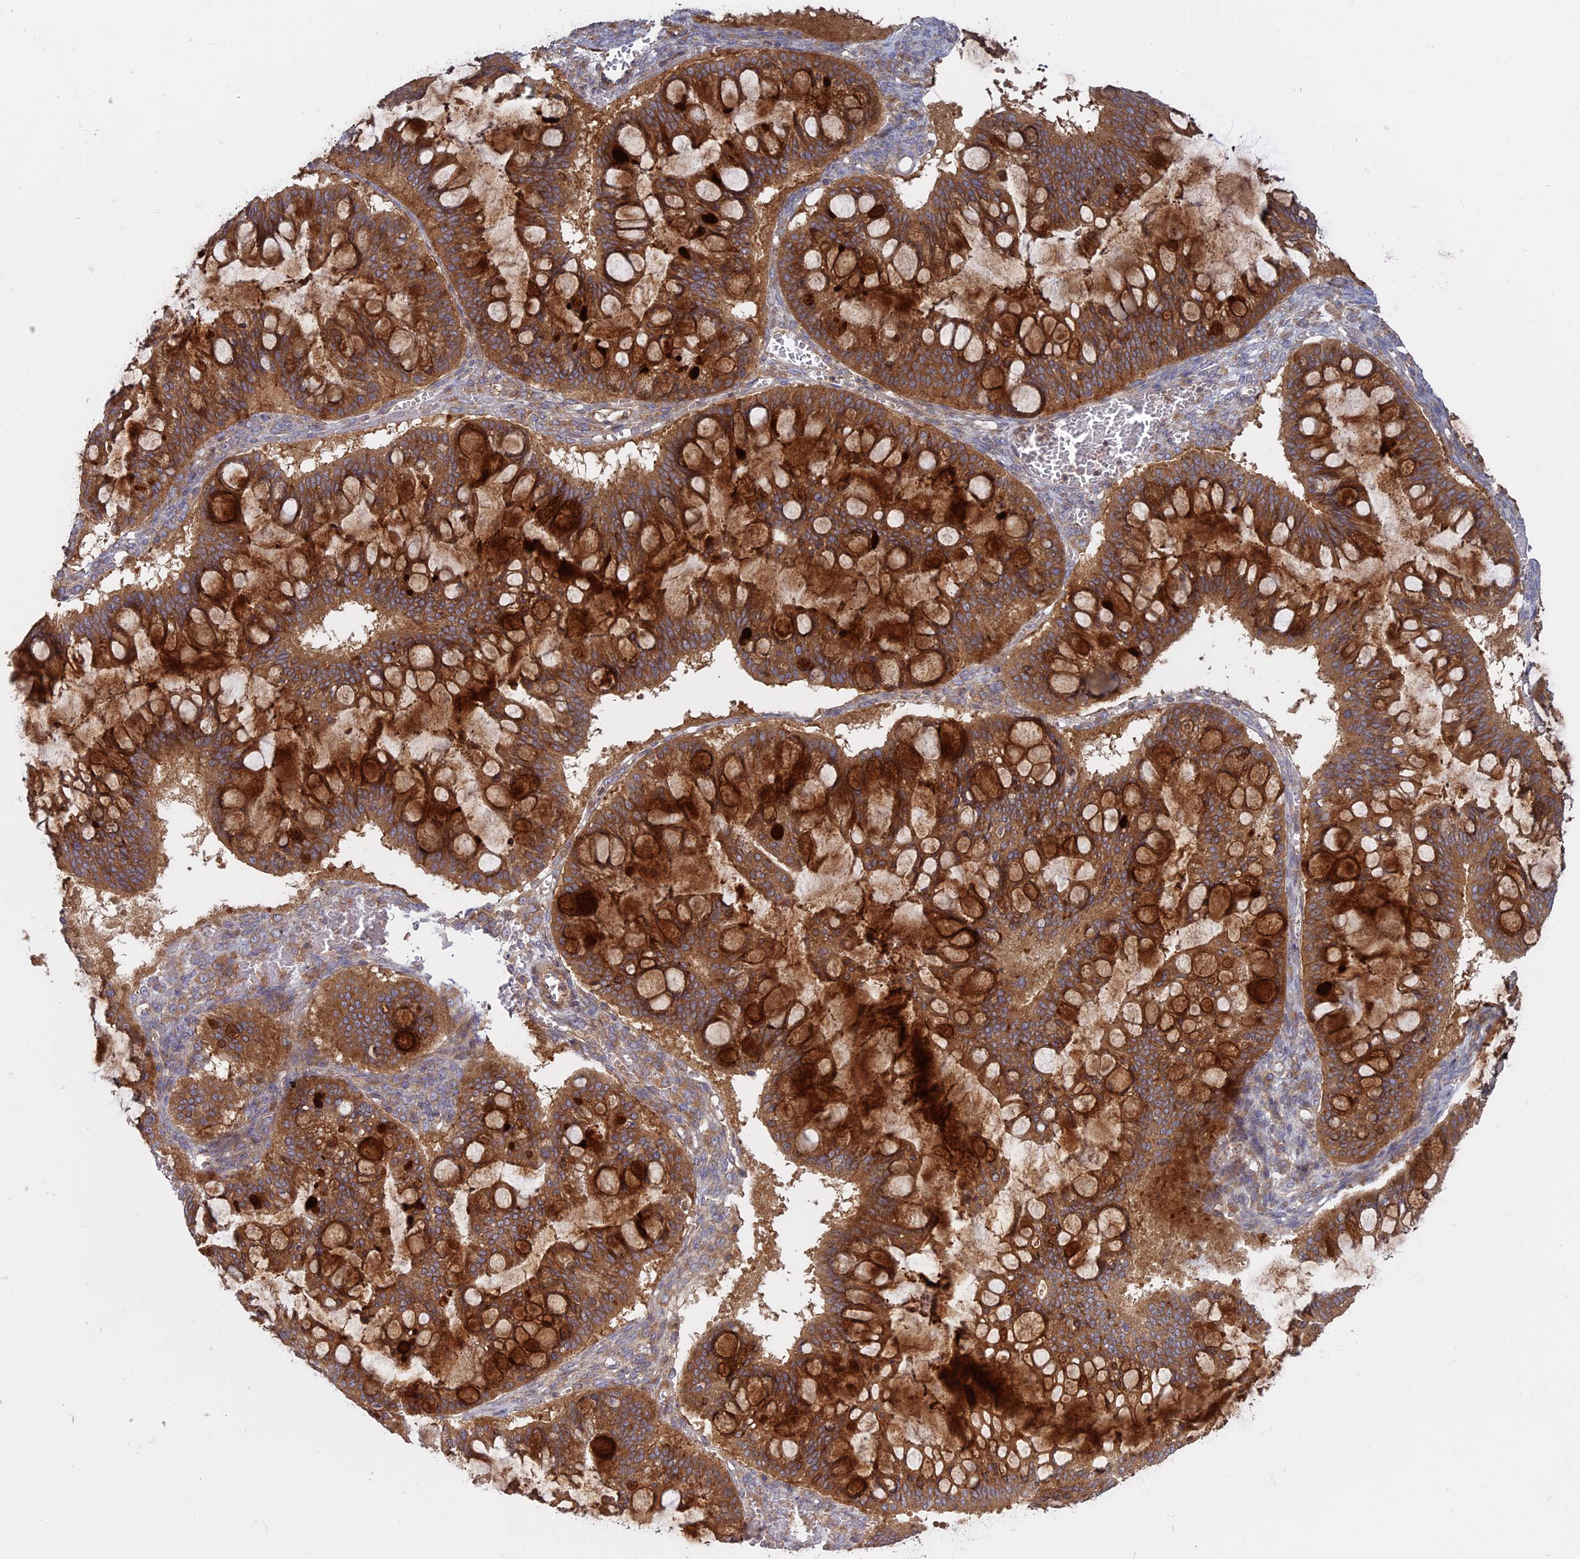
{"staining": {"intensity": "strong", "quantity": ">75%", "location": "cytoplasmic/membranous"}, "tissue": "ovarian cancer", "cell_type": "Tumor cells", "image_type": "cancer", "snomed": [{"axis": "morphology", "description": "Cystadenocarcinoma, mucinous, NOS"}, {"axis": "topography", "description": "Ovary"}], "caption": "DAB immunohistochemical staining of human ovarian mucinous cystadenocarcinoma reveals strong cytoplasmic/membranous protein positivity in approximately >75% of tumor cells.", "gene": "TMEM208", "patient": {"sex": "female", "age": 73}}